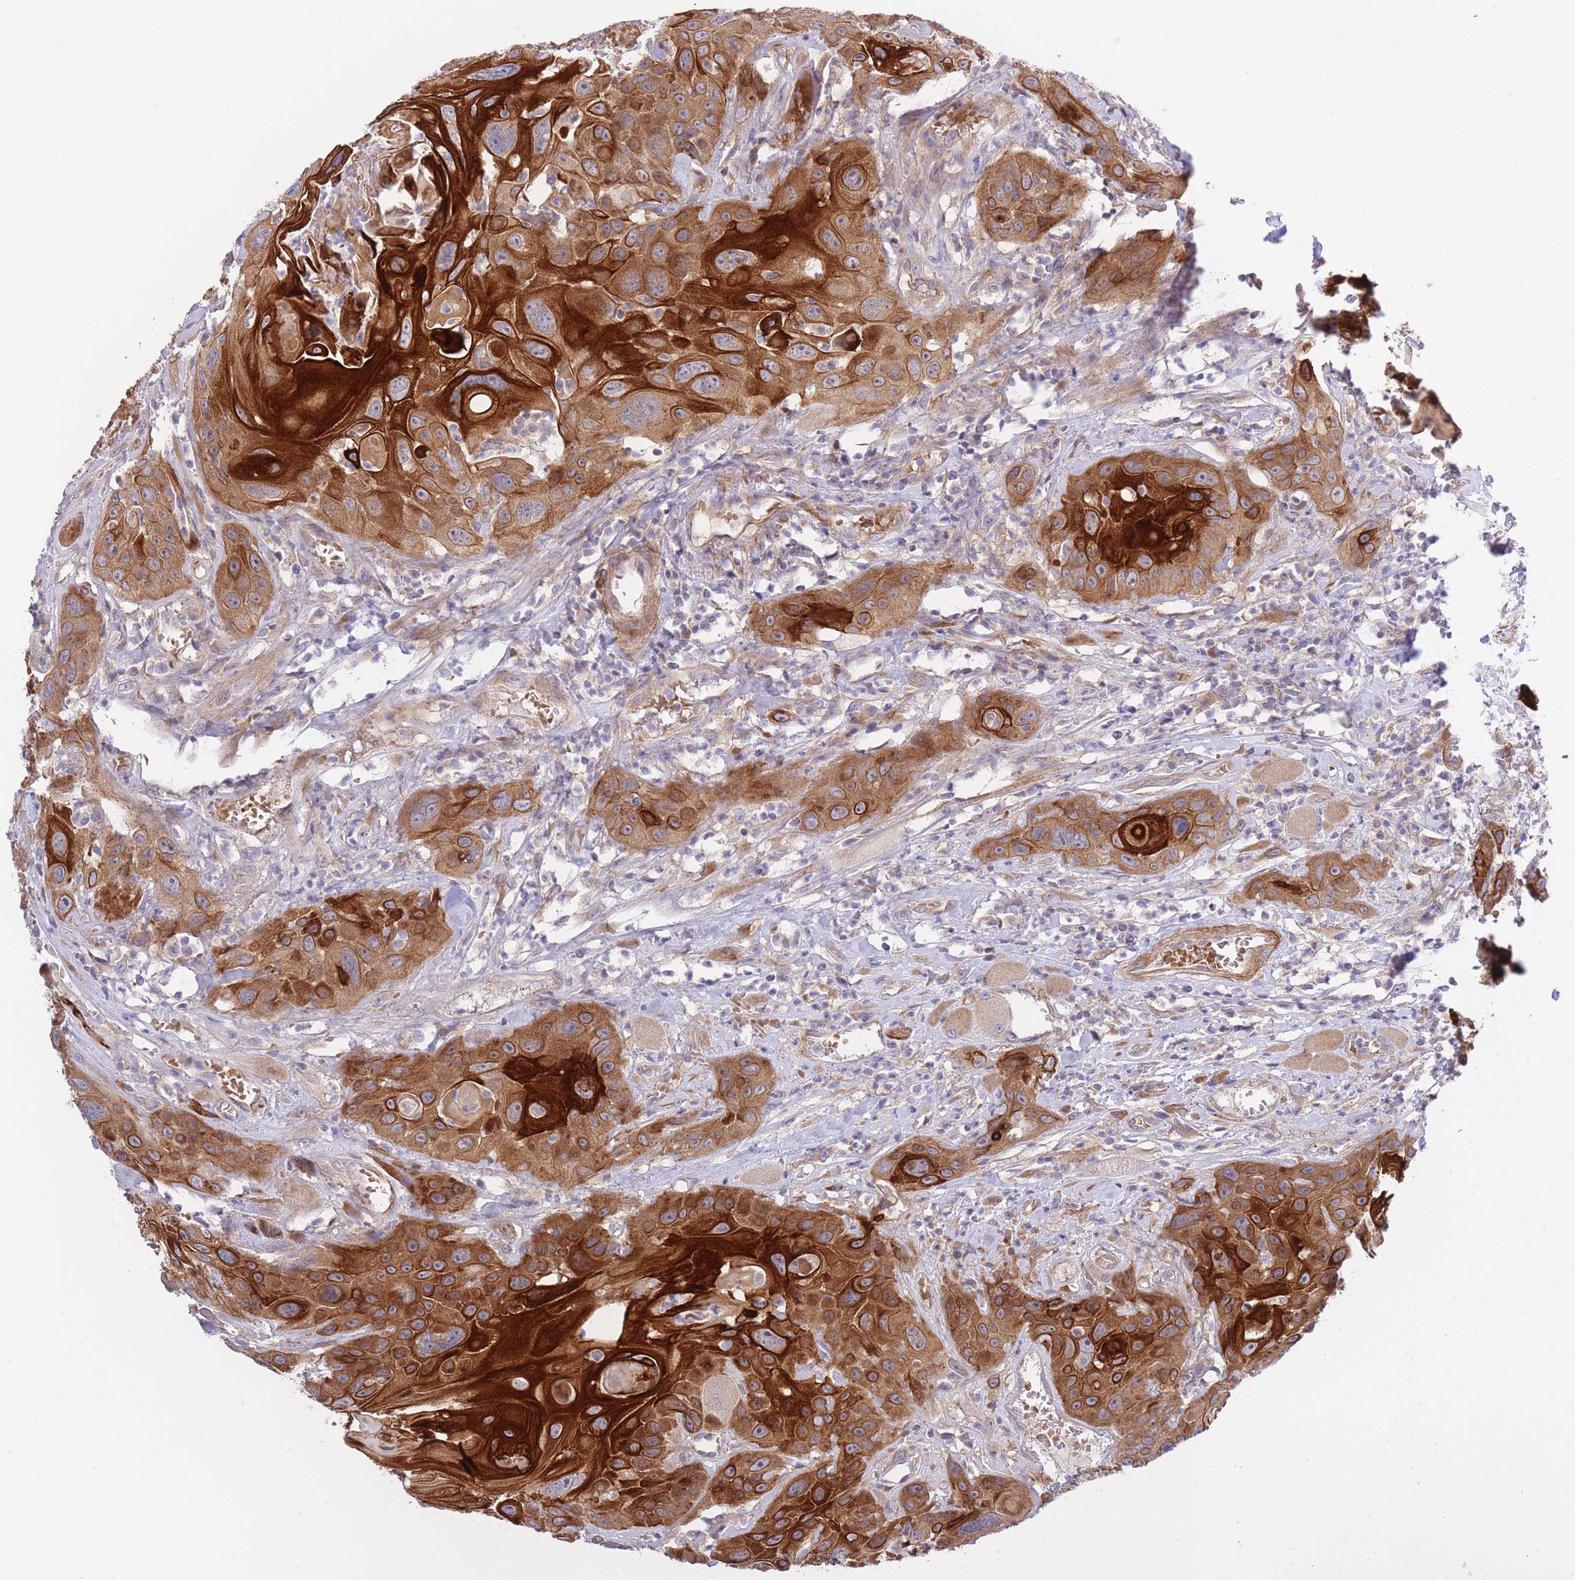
{"staining": {"intensity": "strong", "quantity": ">75%", "location": "cytoplasmic/membranous"}, "tissue": "head and neck cancer", "cell_type": "Tumor cells", "image_type": "cancer", "snomed": [{"axis": "morphology", "description": "Squamous cell carcinoma, NOS"}, {"axis": "topography", "description": "Head-Neck"}], "caption": "This is a histology image of IHC staining of head and neck cancer, which shows strong staining in the cytoplasmic/membranous of tumor cells.", "gene": "CHAC1", "patient": {"sex": "female", "age": 59}}